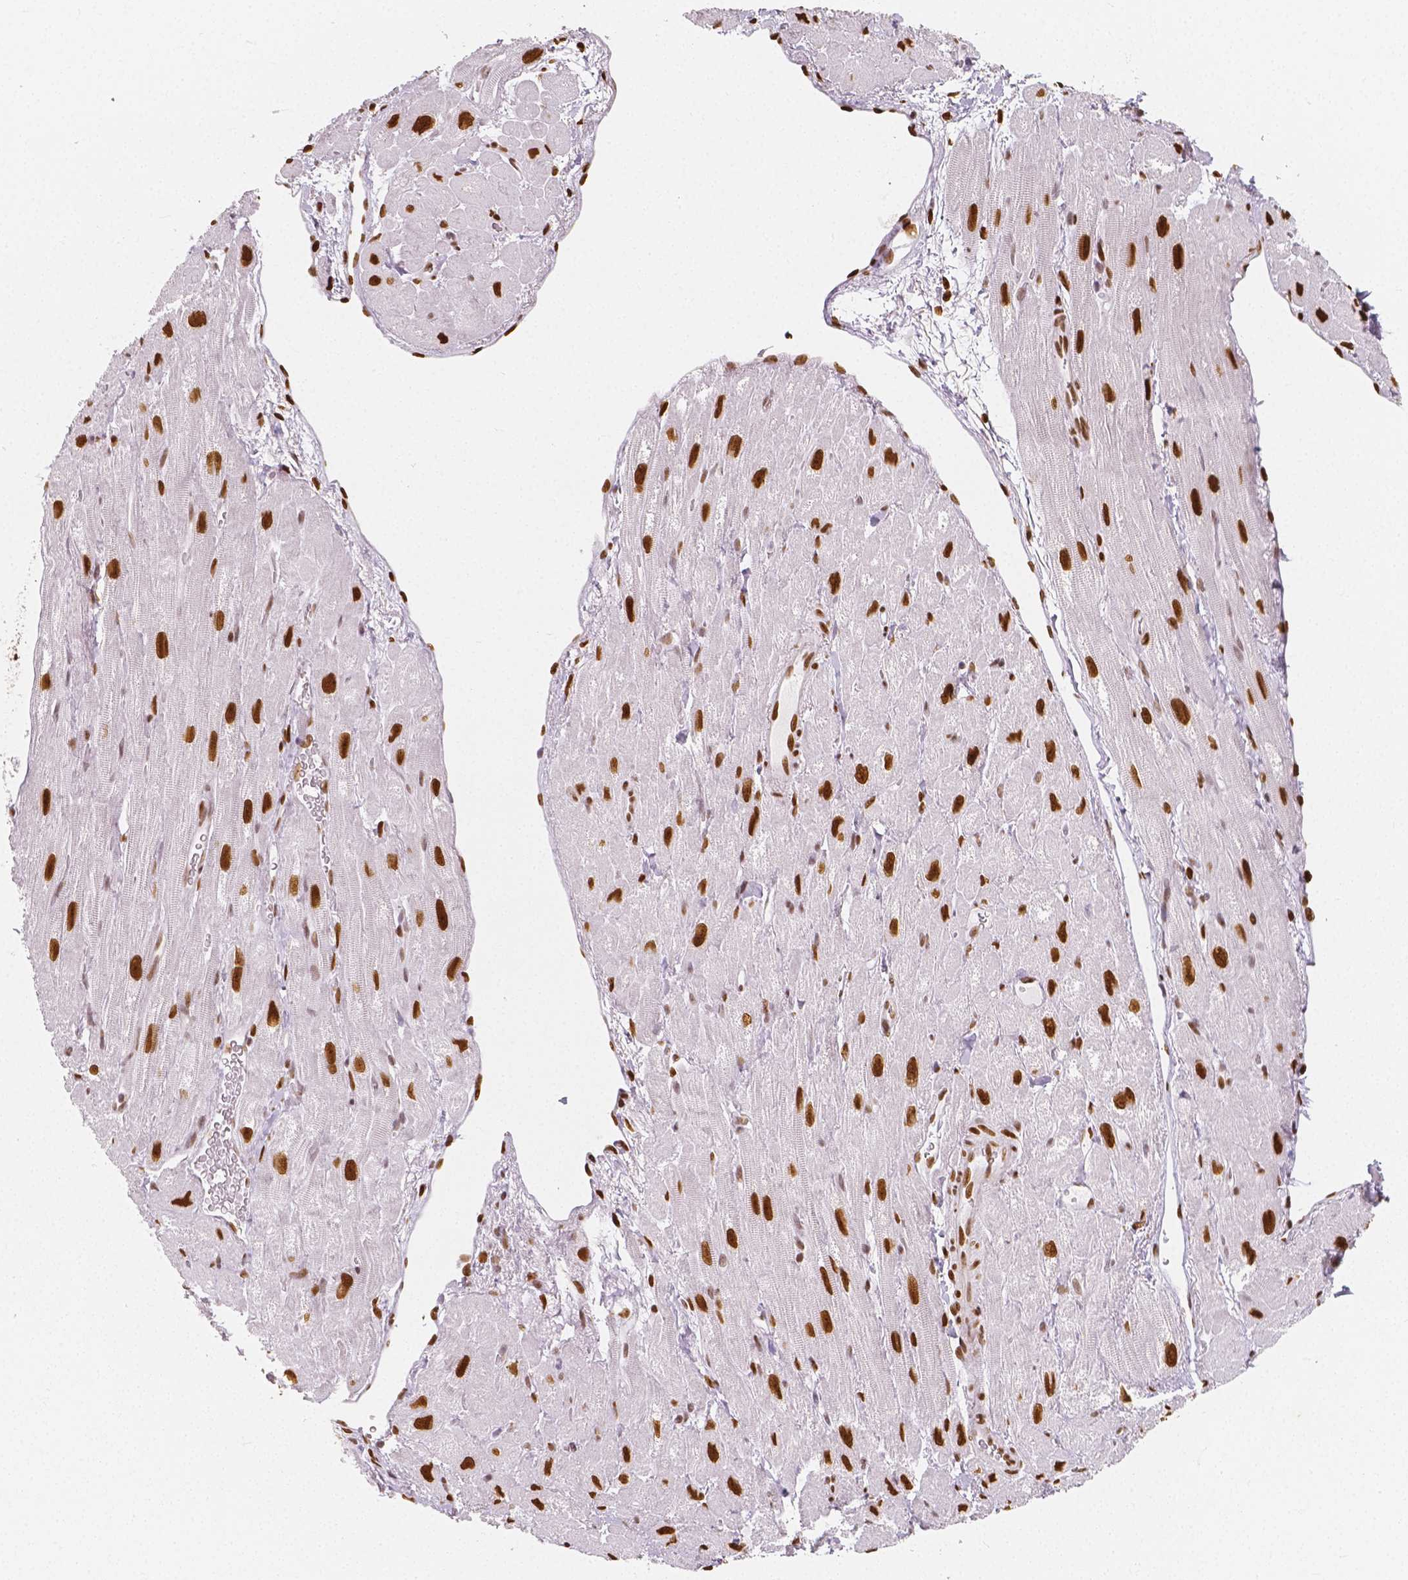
{"staining": {"intensity": "strong", "quantity": "<25%", "location": "nuclear"}, "tissue": "heart muscle", "cell_type": "Cardiomyocytes", "image_type": "normal", "snomed": [{"axis": "morphology", "description": "Normal tissue, NOS"}, {"axis": "topography", "description": "Heart"}], "caption": "High-power microscopy captured an IHC histopathology image of normal heart muscle, revealing strong nuclear positivity in about <25% of cardiomyocytes. (brown staining indicates protein expression, while blue staining denotes nuclei).", "gene": "NUCKS1", "patient": {"sex": "female", "age": 62}}